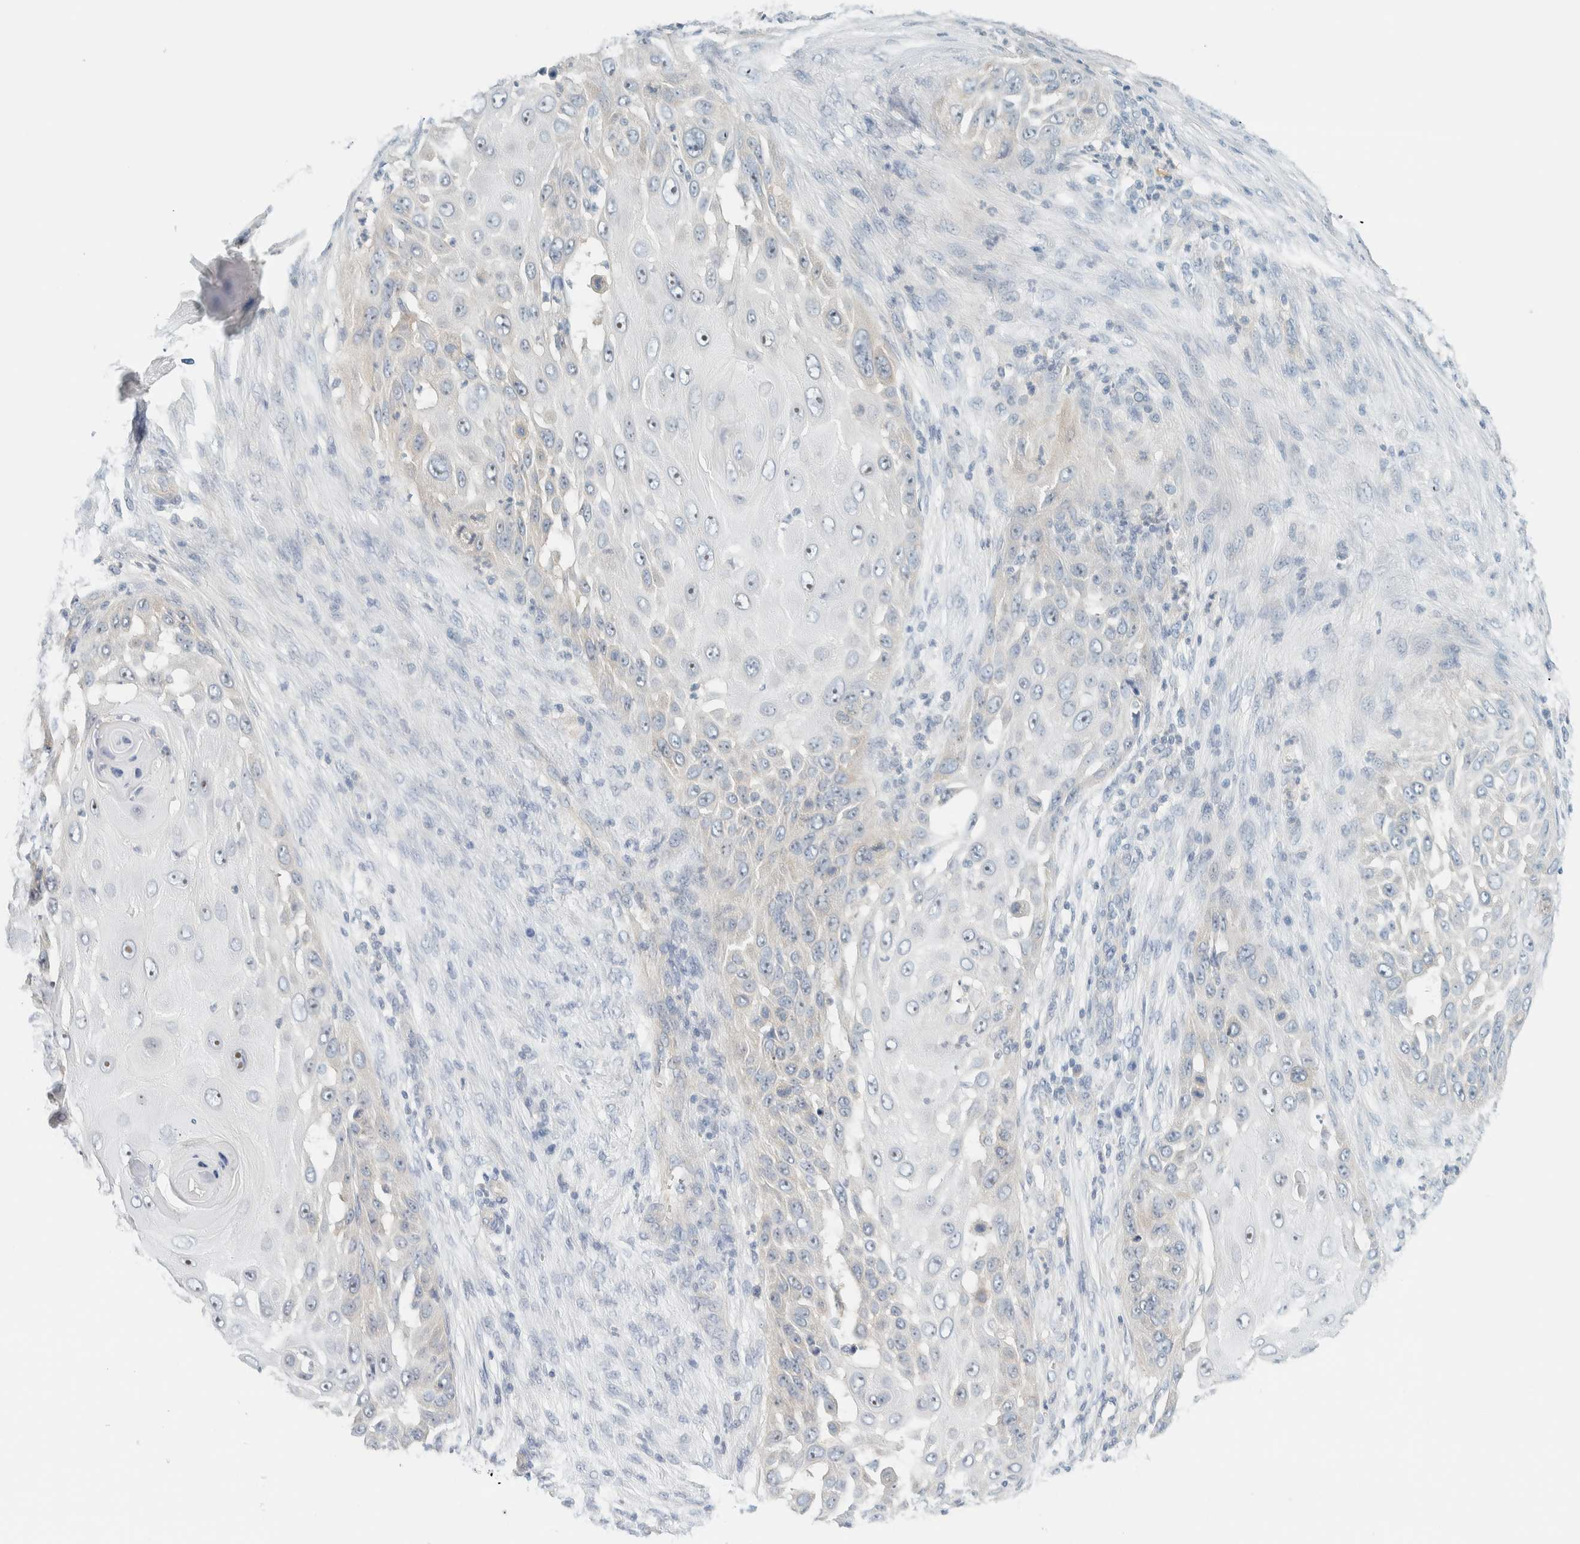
{"staining": {"intensity": "moderate", "quantity": "<25%", "location": "nuclear"}, "tissue": "skin cancer", "cell_type": "Tumor cells", "image_type": "cancer", "snomed": [{"axis": "morphology", "description": "Squamous cell carcinoma, NOS"}, {"axis": "topography", "description": "Skin"}], "caption": "This histopathology image shows IHC staining of human skin cancer (squamous cell carcinoma), with low moderate nuclear staining in approximately <25% of tumor cells.", "gene": "NDE1", "patient": {"sex": "female", "age": 44}}